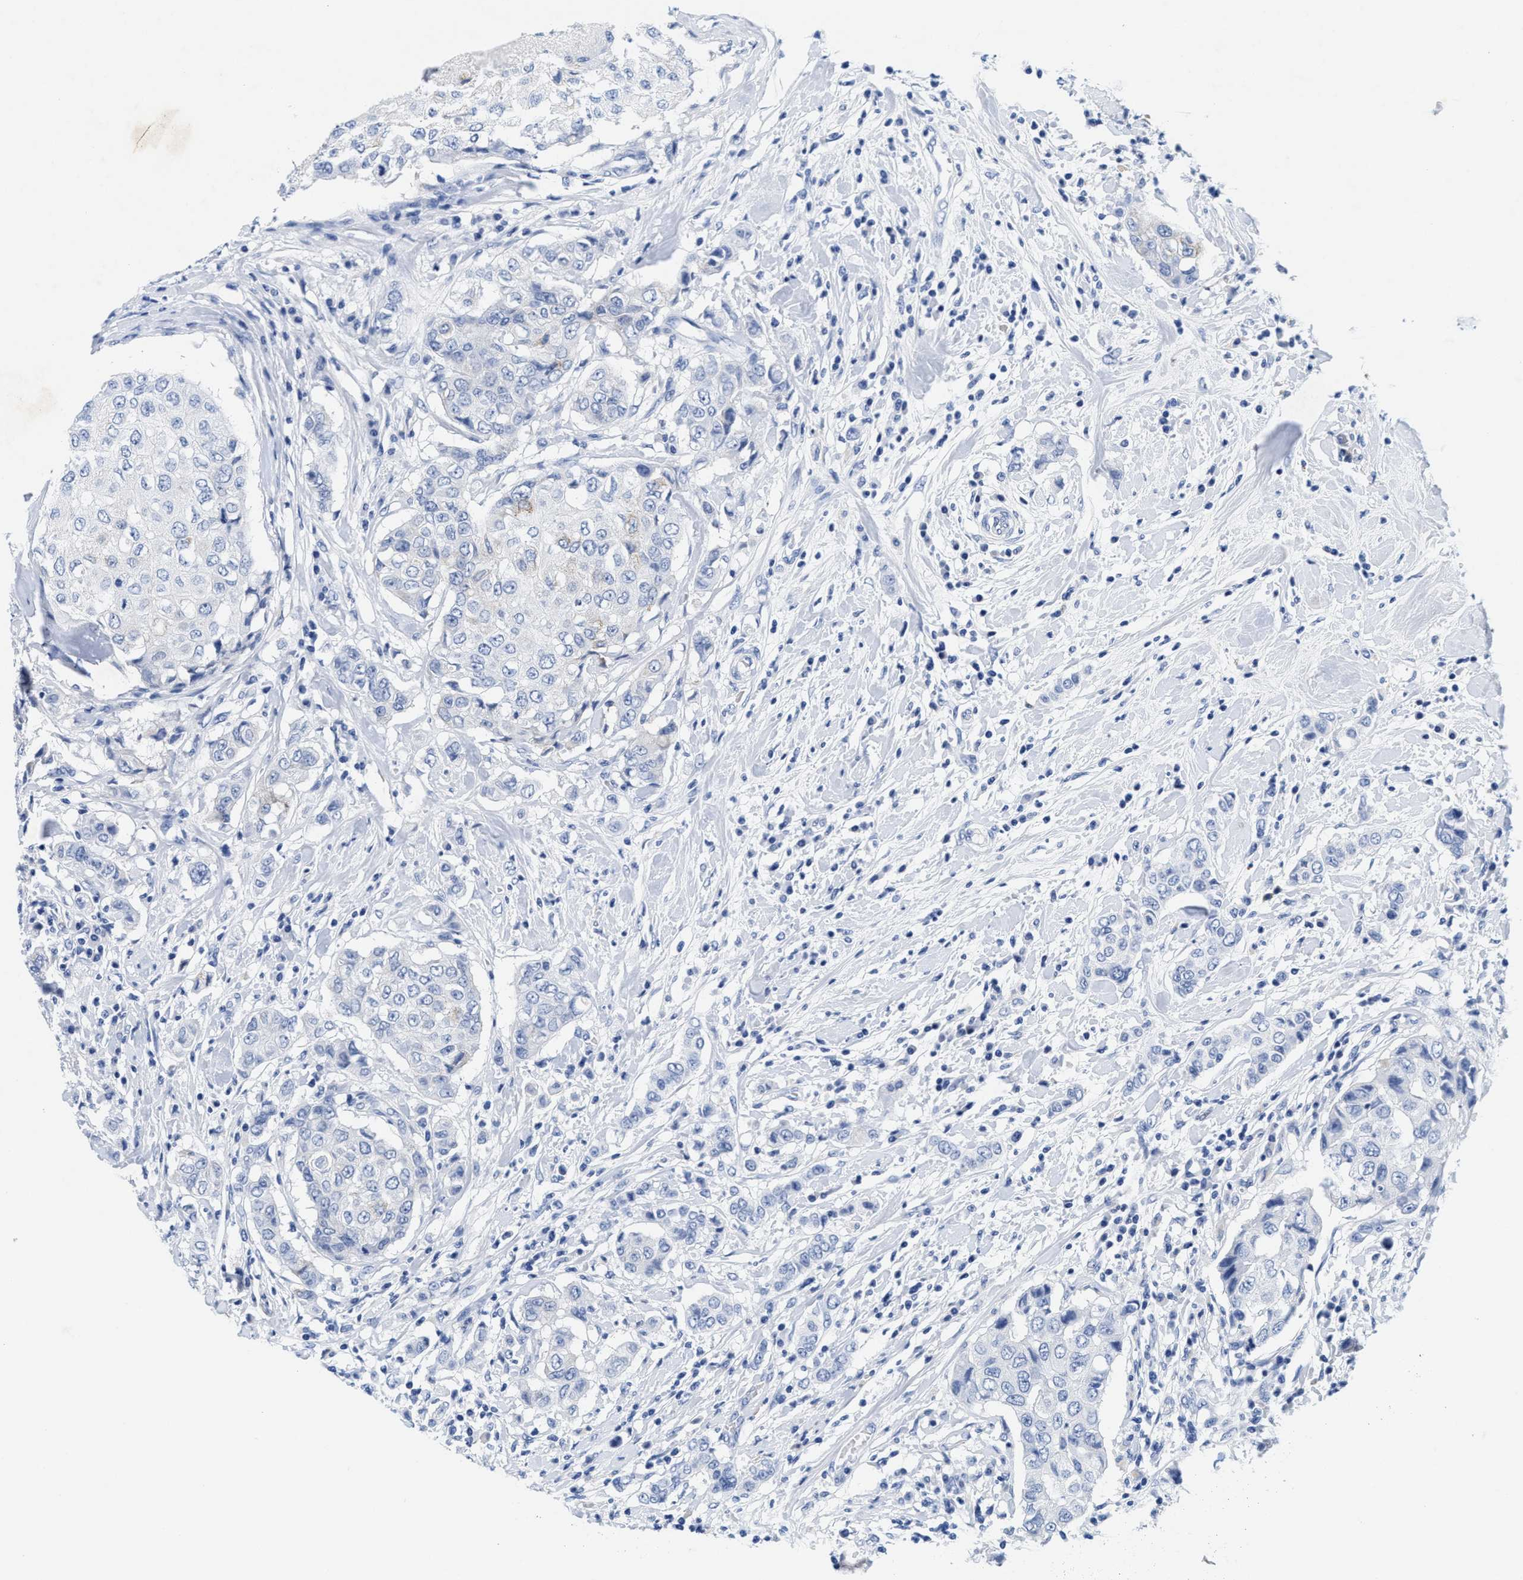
{"staining": {"intensity": "negative", "quantity": "none", "location": "none"}, "tissue": "breast cancer", "cell_type": "Tumor cells", "image_type": "cancer", "snomed": [{"axis": "morphology", "description": "Duct carcinoma"}, {"axis": "topography", "description": "Breast"}], "caption": "Tumor cells show no significant protein positivity in breast intraductal carcinoma. (IHC, brightfield microscopy, high magnification).", "gene": "TTC3", "patient": {"sex": "female", "age": 27}}